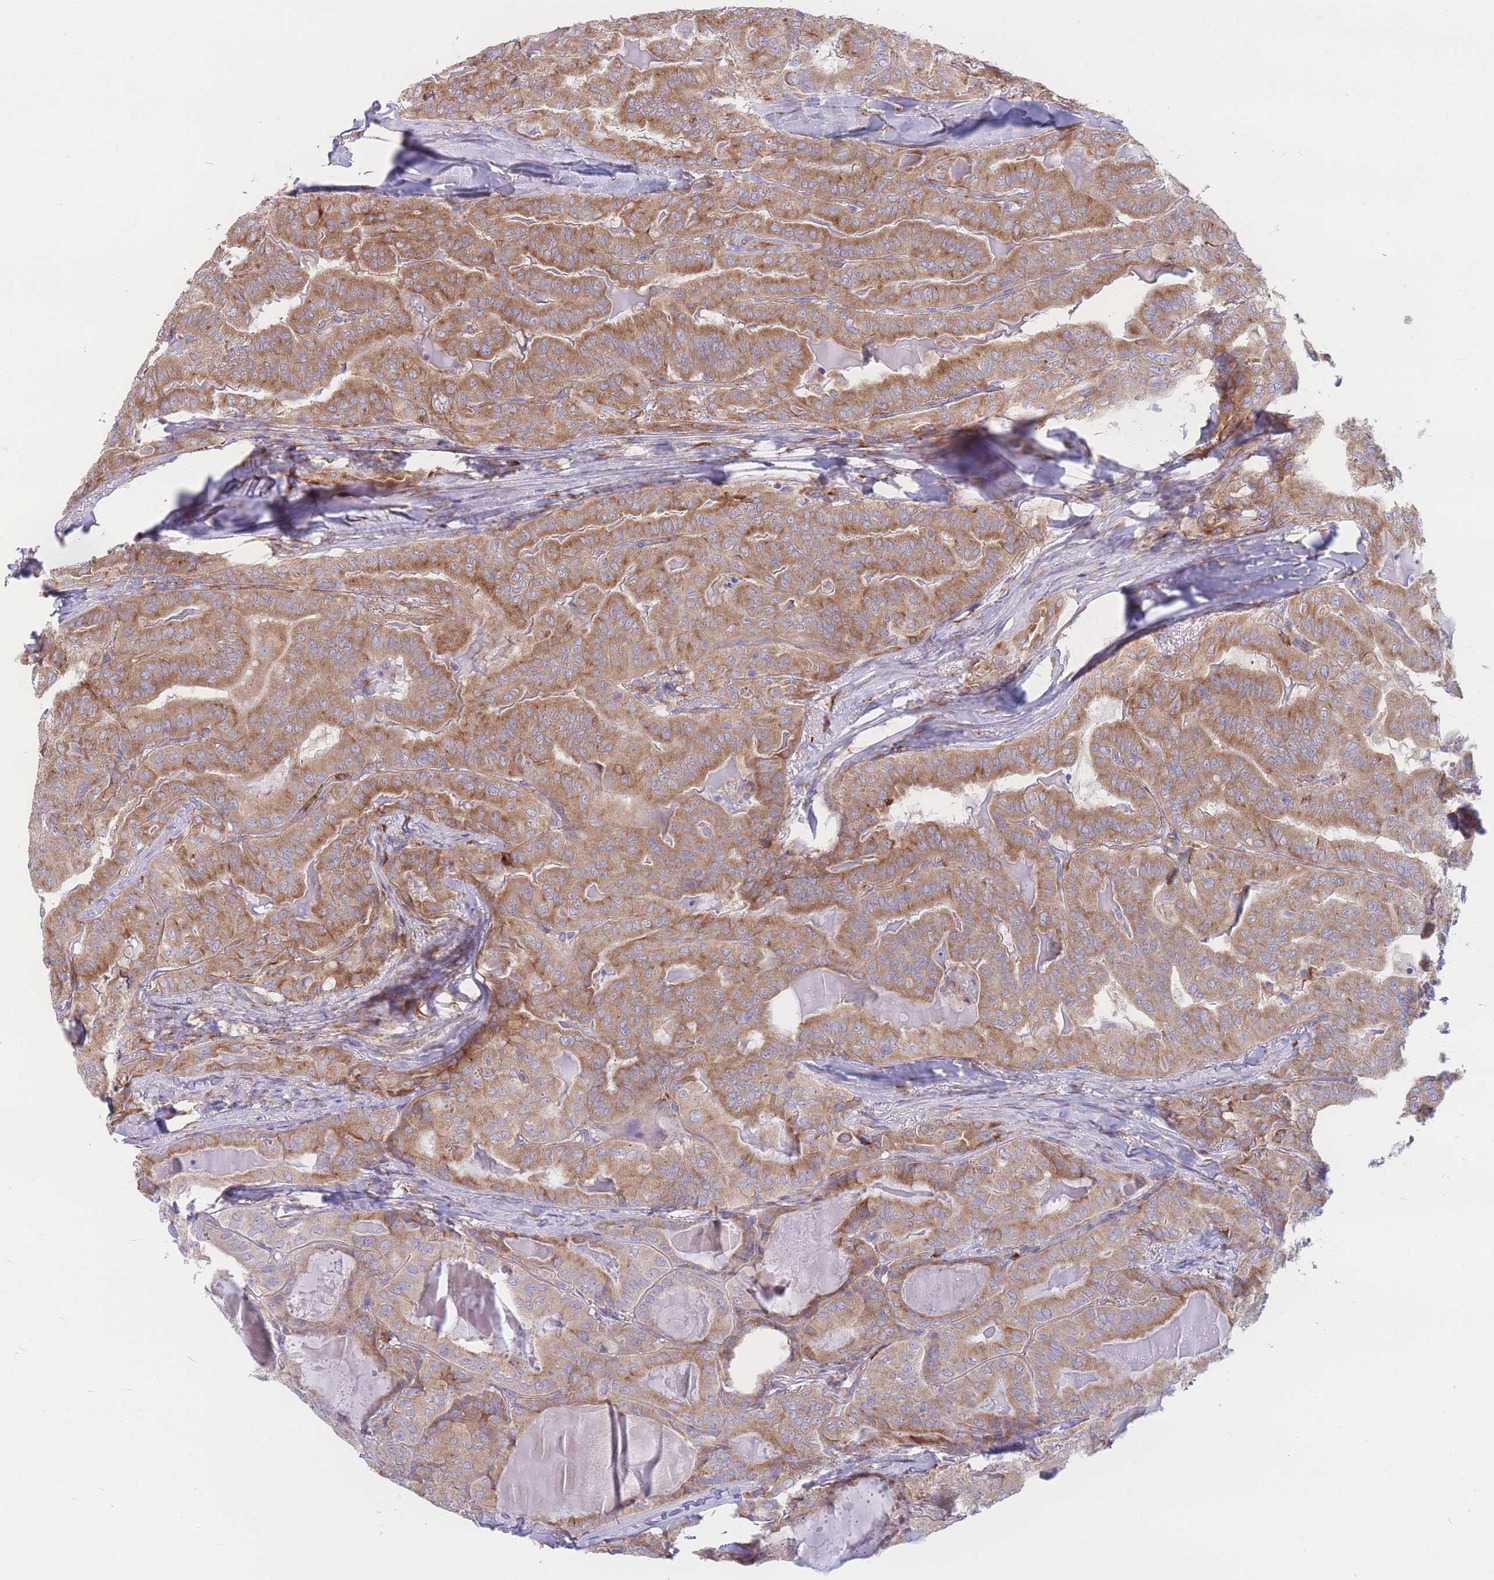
{"staining": {"intensity": "moderate", "quantity": ">75%", "location": "cytoplasmic/membranous"}, "tissue": "thyroid cancer", "cell_type": "Tumor cells", "image_type": "cancer", "snomed": [{"axis": "morphology", "description": "Papillary adenocarcinoma, NOS"}, {"axis": "topography", "description": "Thyroid gland"}], "caption": "Papillary adenocarcinoma (thyroid) tissue displays moderate cytoplasmic/membranous positivity in about >75% of tumor cells", "gene": "RPL8", "patient": {"sex": "female", "age": 68}}